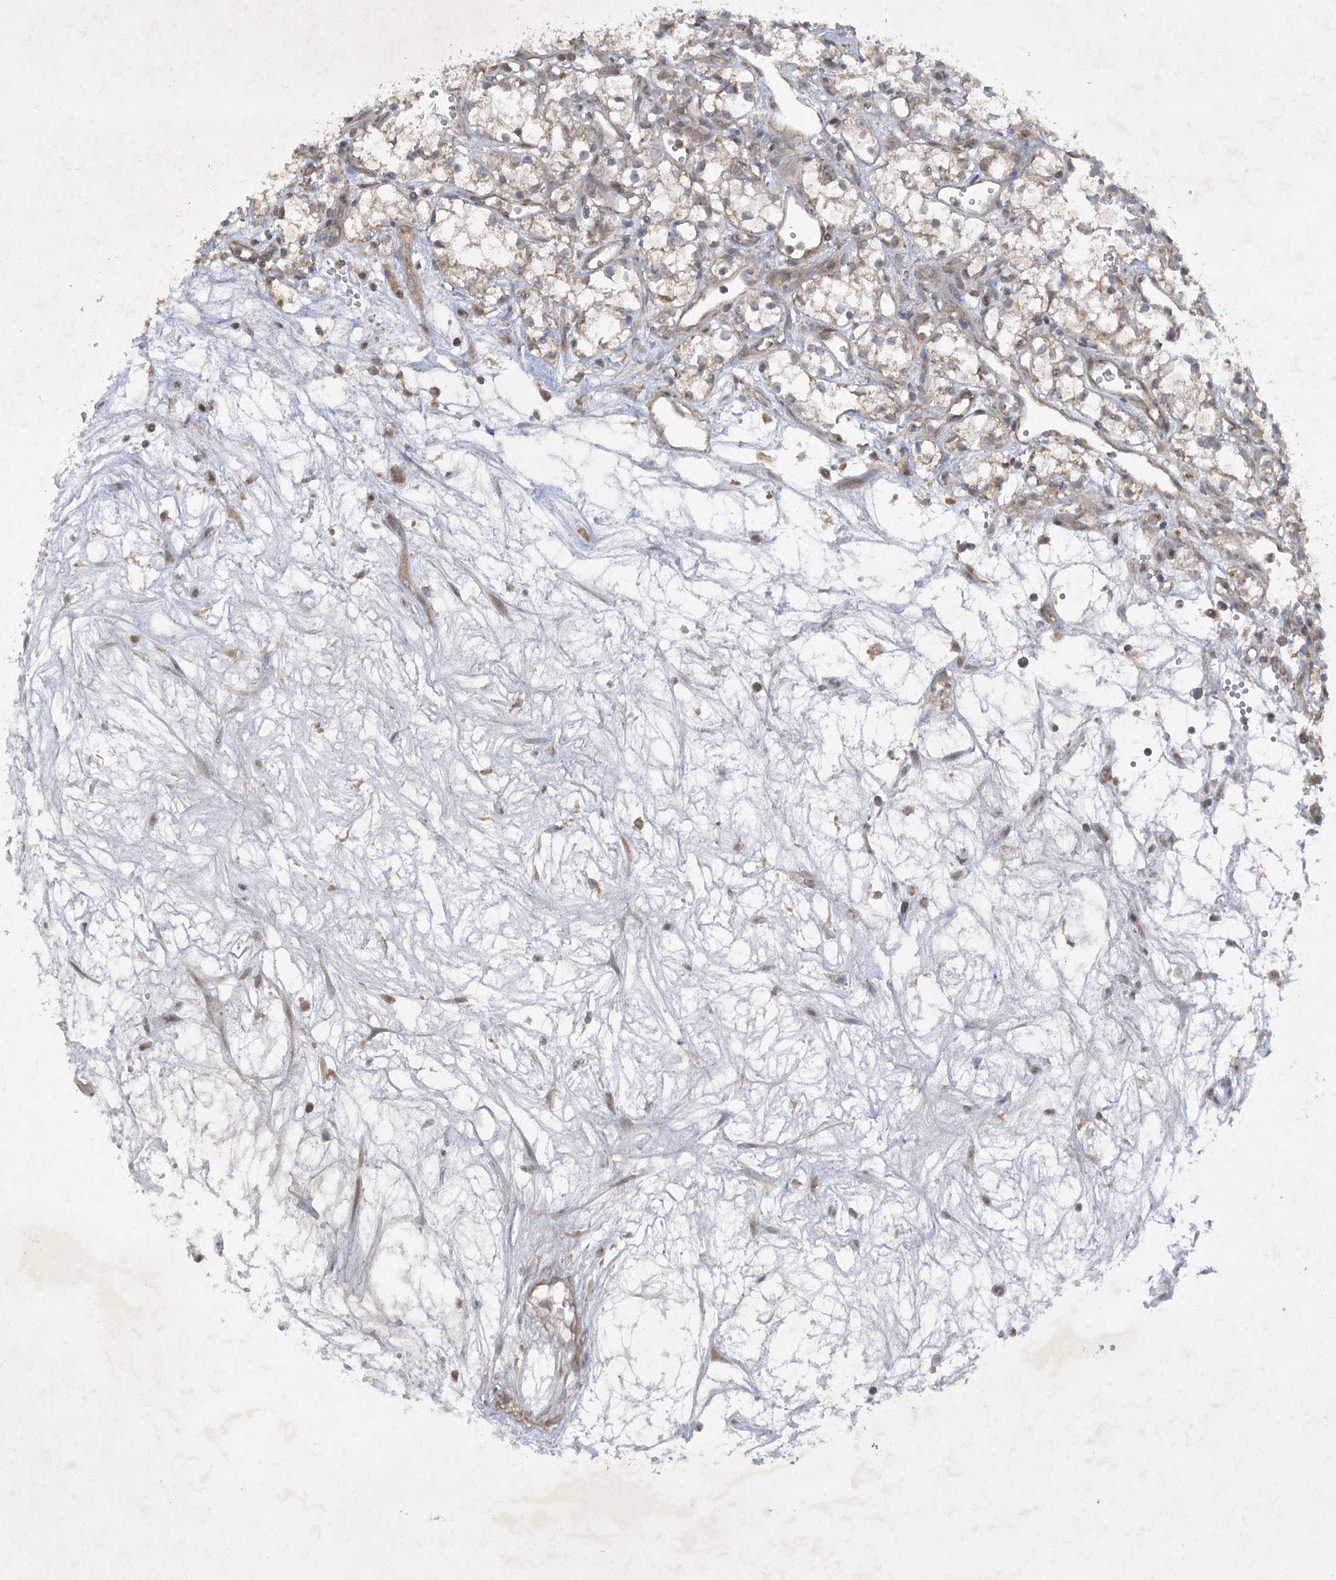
{"staining": {"intensity": "weak", "quantity": "25%-75%", "location": "cytoplasmic/membranous"}, "tissue": "renal cancer", "cell_type": "Tumor cells", "image_type": "cancer", "snomed": [{"axis": "morphology", "description": "Adenocarcinoma, NOS"}, {"axis": "topography", "description": "Kidney"}], "caption": "Immunohistochemical staining of renal adenocarcinoma displays low levels of weak cytoplasmic/membranous protein positivity in approximately 25%-75% of tumor cells. The staining was performed using DAB to visualize the protein expression in brown, while the nuclei were stained in blue with hematoxylin (Magnification: 20x).", "gene": "TRAF3IP1", "patient": {"sex": "male", "age": 59}}